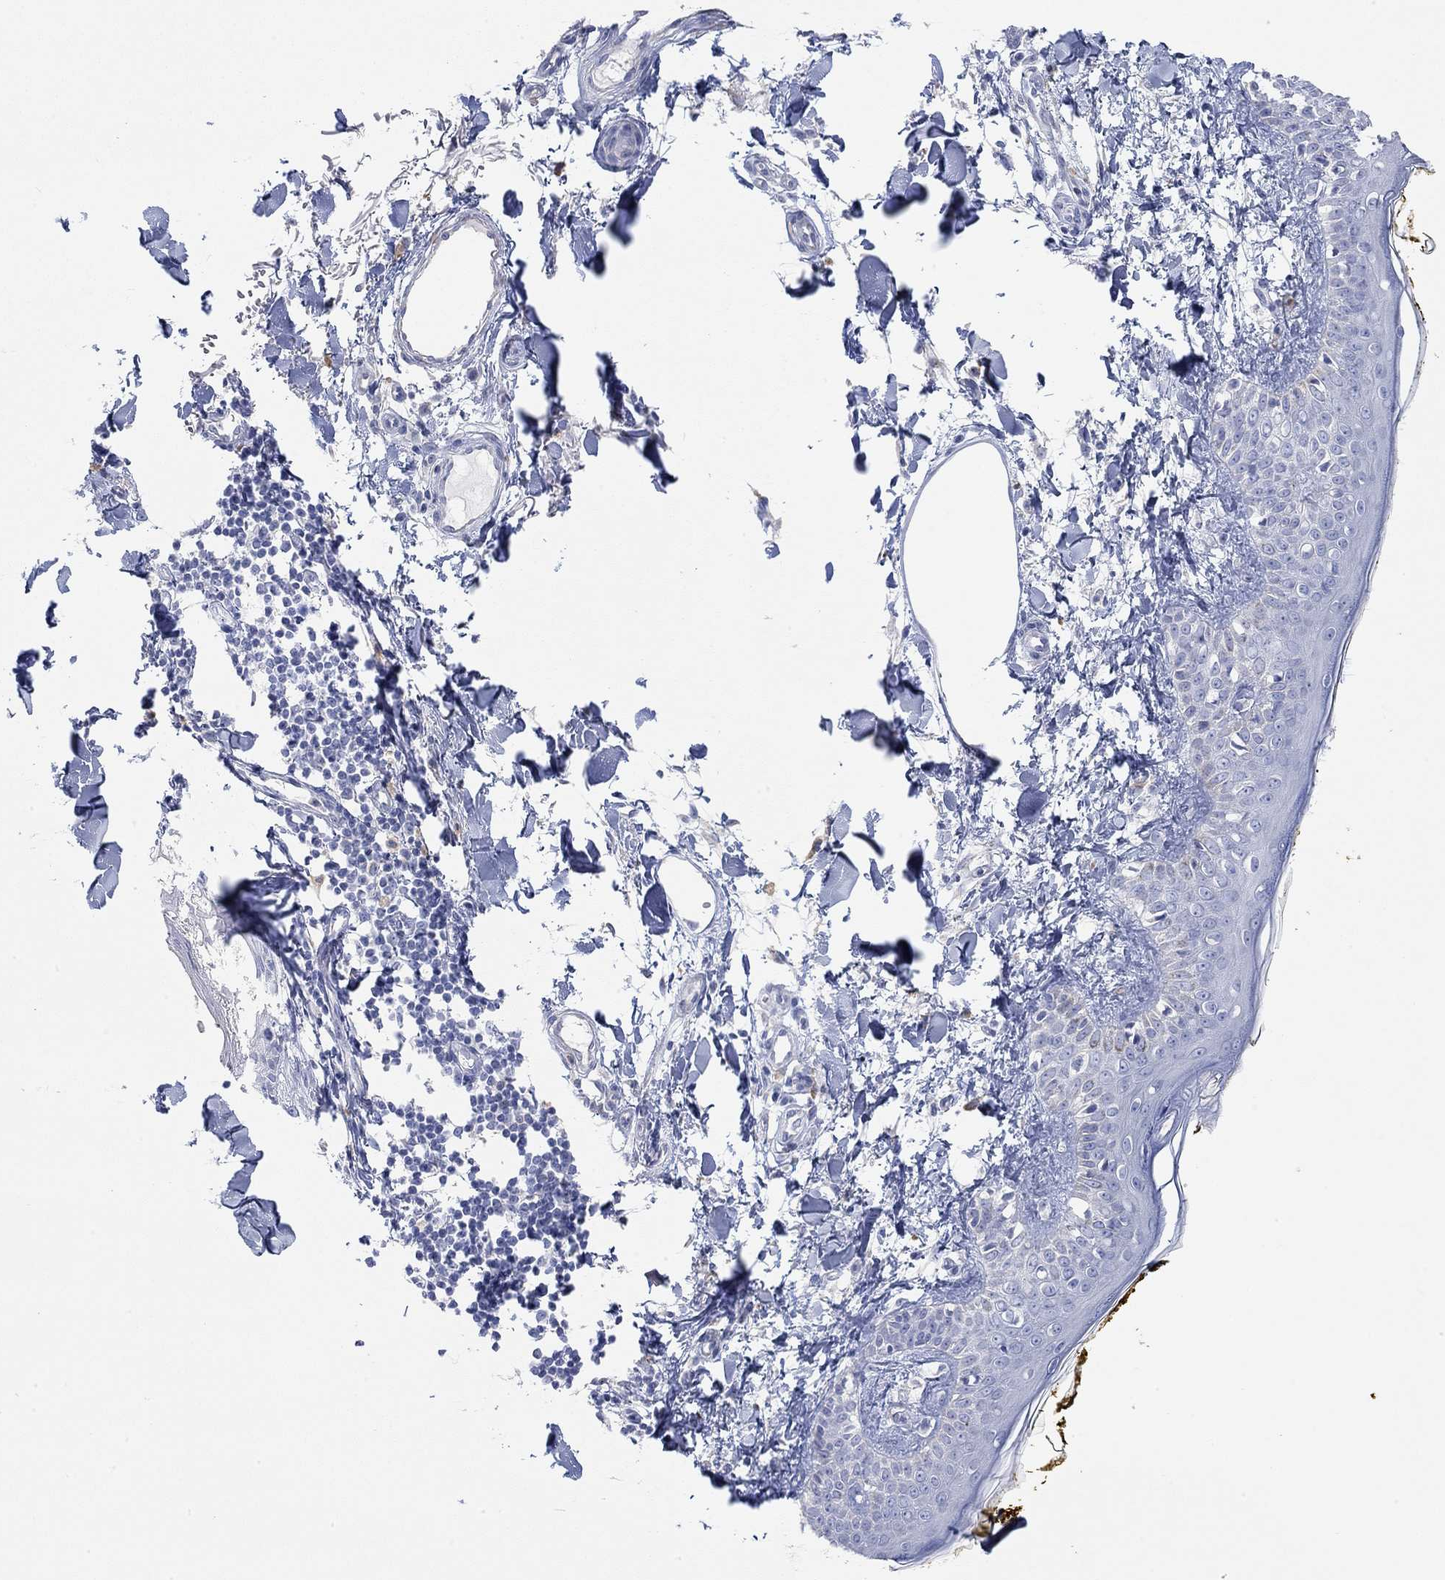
{"staining": {"intensity": "negative", "quantity": "none", "location": "none"}, "tissue": "skin", "cell_type": "Fibroblasts", "image_type": "normal", "snomed": [{"axis": "morphology", "description": "Normal tissue, NOS"}, {"axis": "topography", "description": "Skin"}], "caption": "Fibroblasts show no significant positivity in normal skin. The staining was performed using DAB to visualize the protein expression in brown, while the nuclei were stained in blue with hematoxylin (Magnification: 20x).", "gene": "VAT1L", "patient": {"sex": "male", "age": 76}}